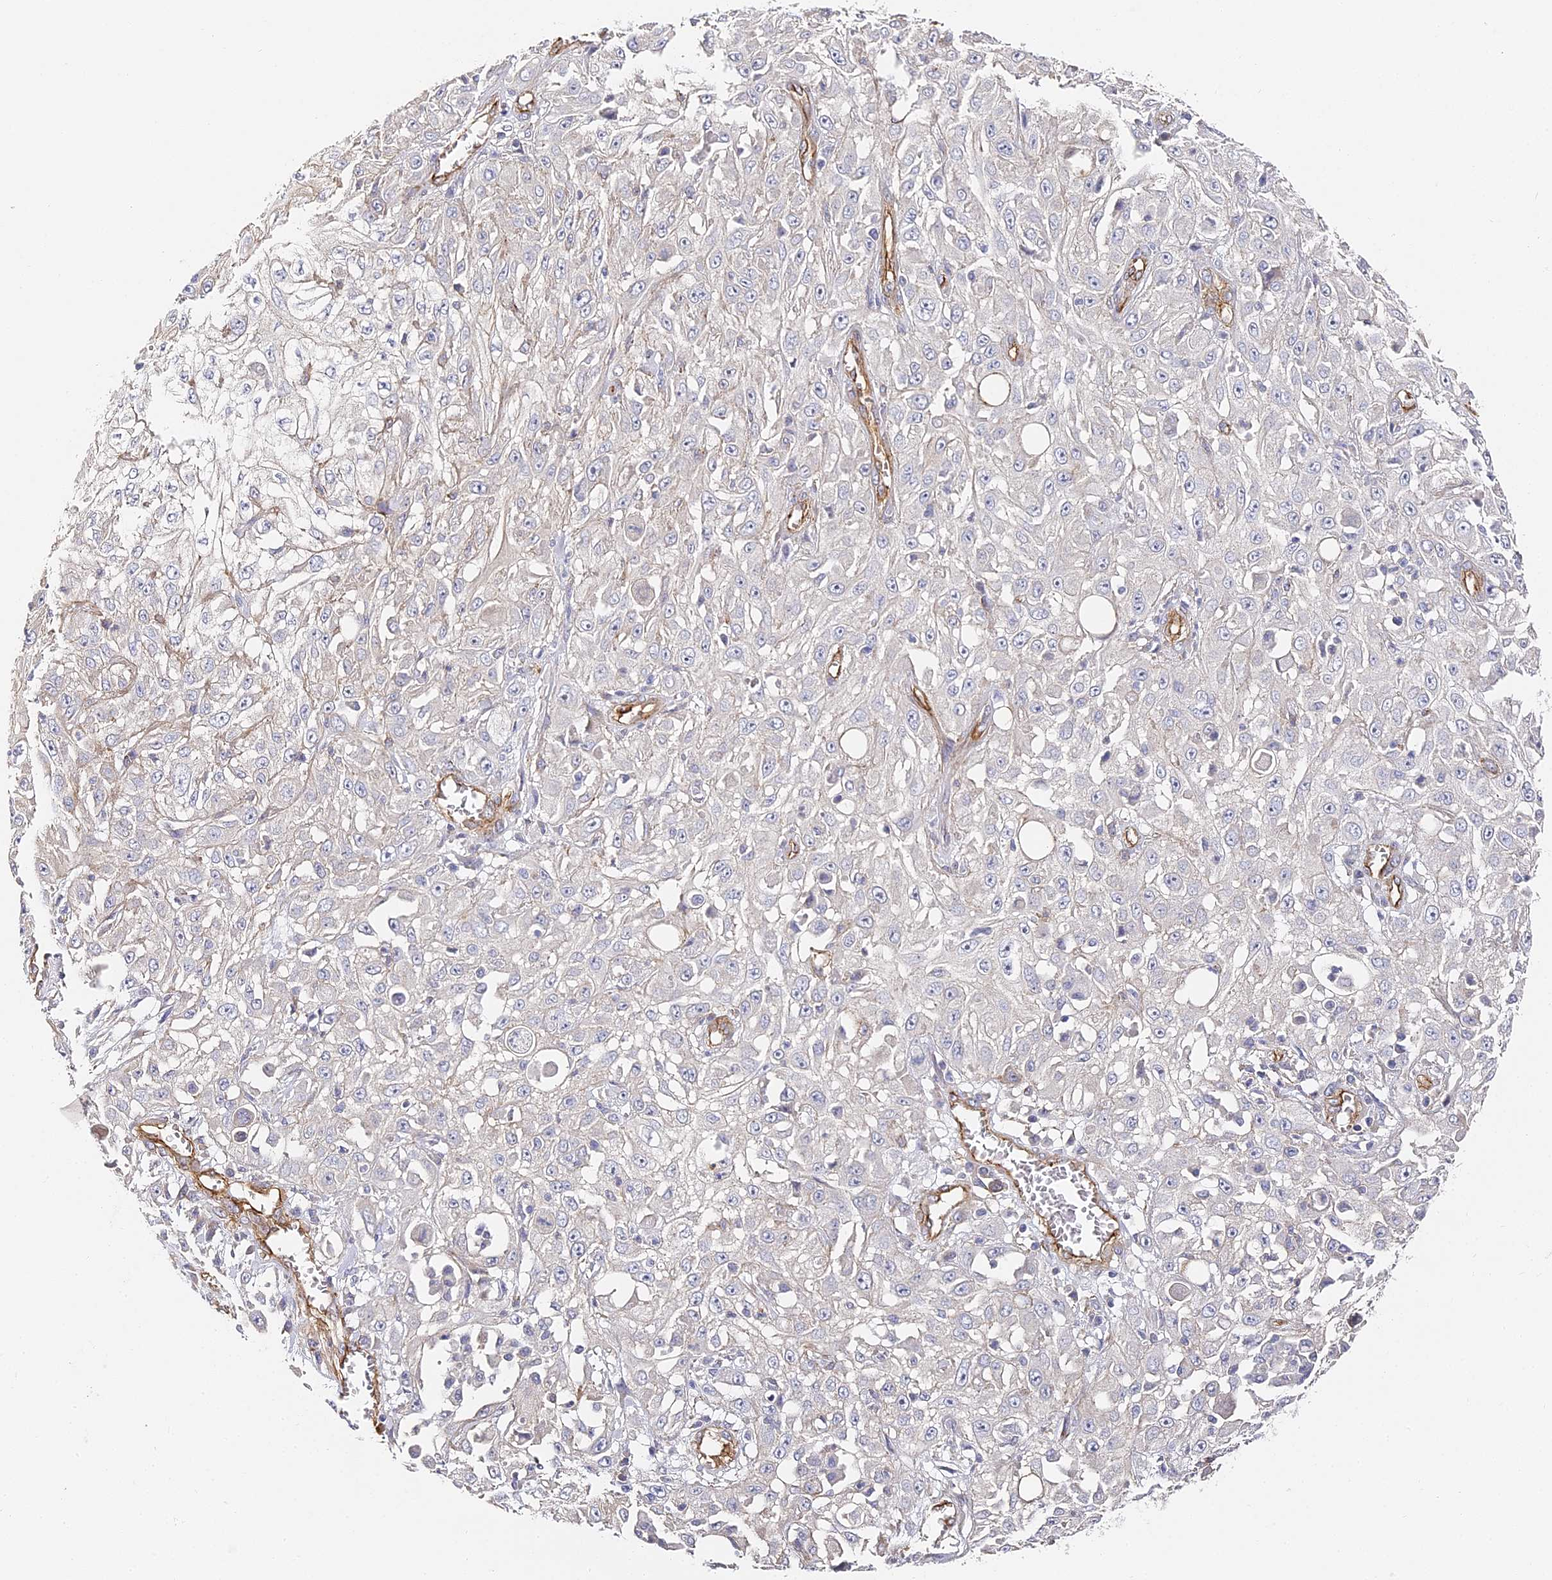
{"staining": {"intensity": "negative", "quantity": "none", "location": "none"}, "tissue": "skin cancer", "cell_type": "Tumor cells", "image_type": "cancer", "snomed": [{"axis": "morphology", "description": "Squamous cell carcinoma, NOS"}, {"axis": "morphology", "description": "Squamous cell carcinoma, metastatic, NOS"}, {"axis": "topography", "description": "Skin"}, {"axis": "topography", "description": "Lymph node"}], "caption": "This photomicrograph is of skin cancer stained with immunohistochemistry to label a protein in brown with the nuclei are counter-stained blue. There is no staining in tumor cells. (Stains: DAB (3,3'-diaminobenzidine) immunohistochemistry (IHC) with hematoxylin counter stain, Microscopy: brightfield microscopy at high magnification).", "gene": "CCDC30", "patient": {"sex": "male", "age": 75}}